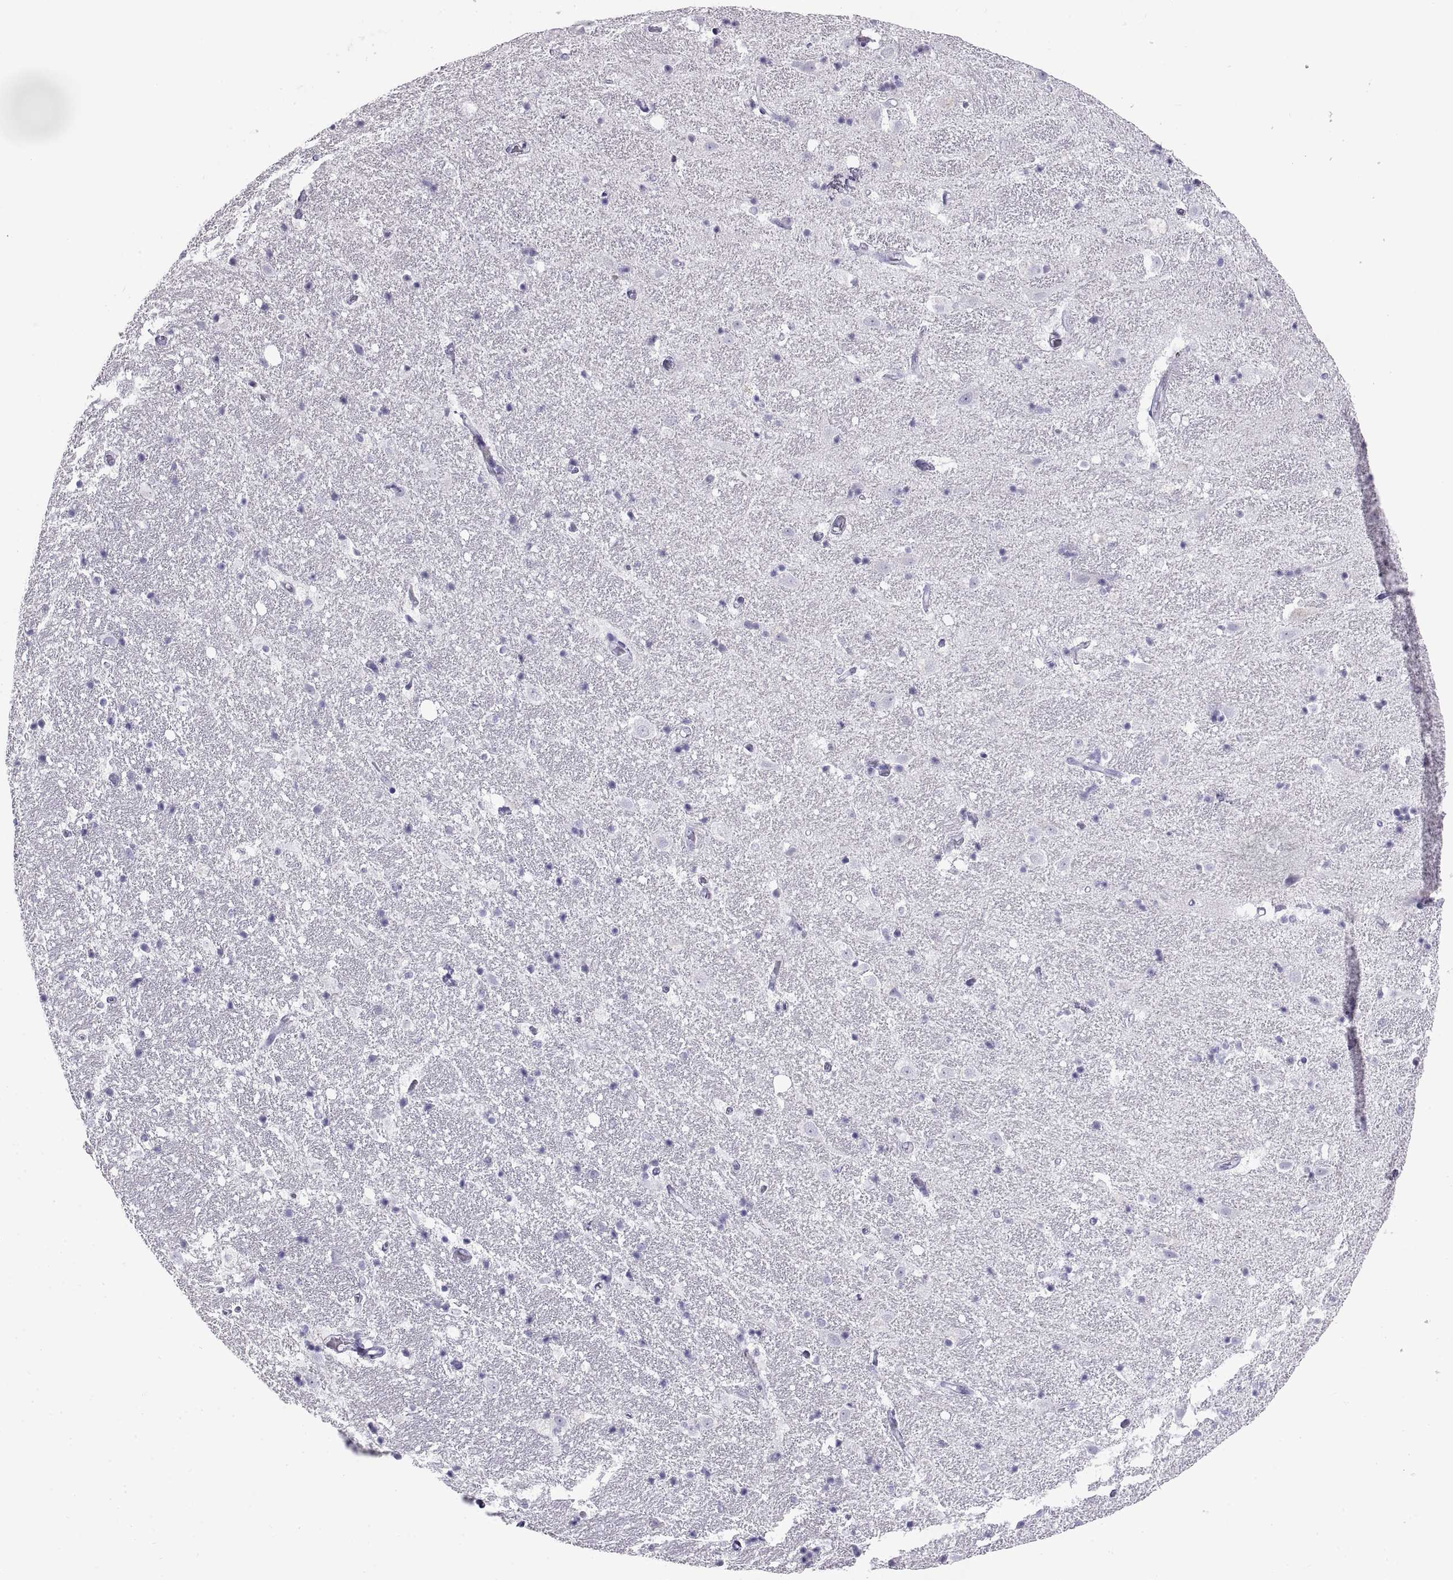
{"staining": {"intensity": "negative", "quantity": "none", "location": "none"}, "tissue": "hippocampus", "cell_type": "Glial cells", "image_type": "normal", "snomed": [{"axis": "morphology", "description": "Normal tissue, NOS"}, {"axis": "topography", "description": "Hippocampus"}], "caption": "IHC micrograph of unremarkable hippocampus: human hippocampus stained with DAB (3,3'-diaminobenzidine) reveals no significant protein expression in glial cells.", "gene": "RLBP1", "patient": {"sex": "male", "age": 49}}